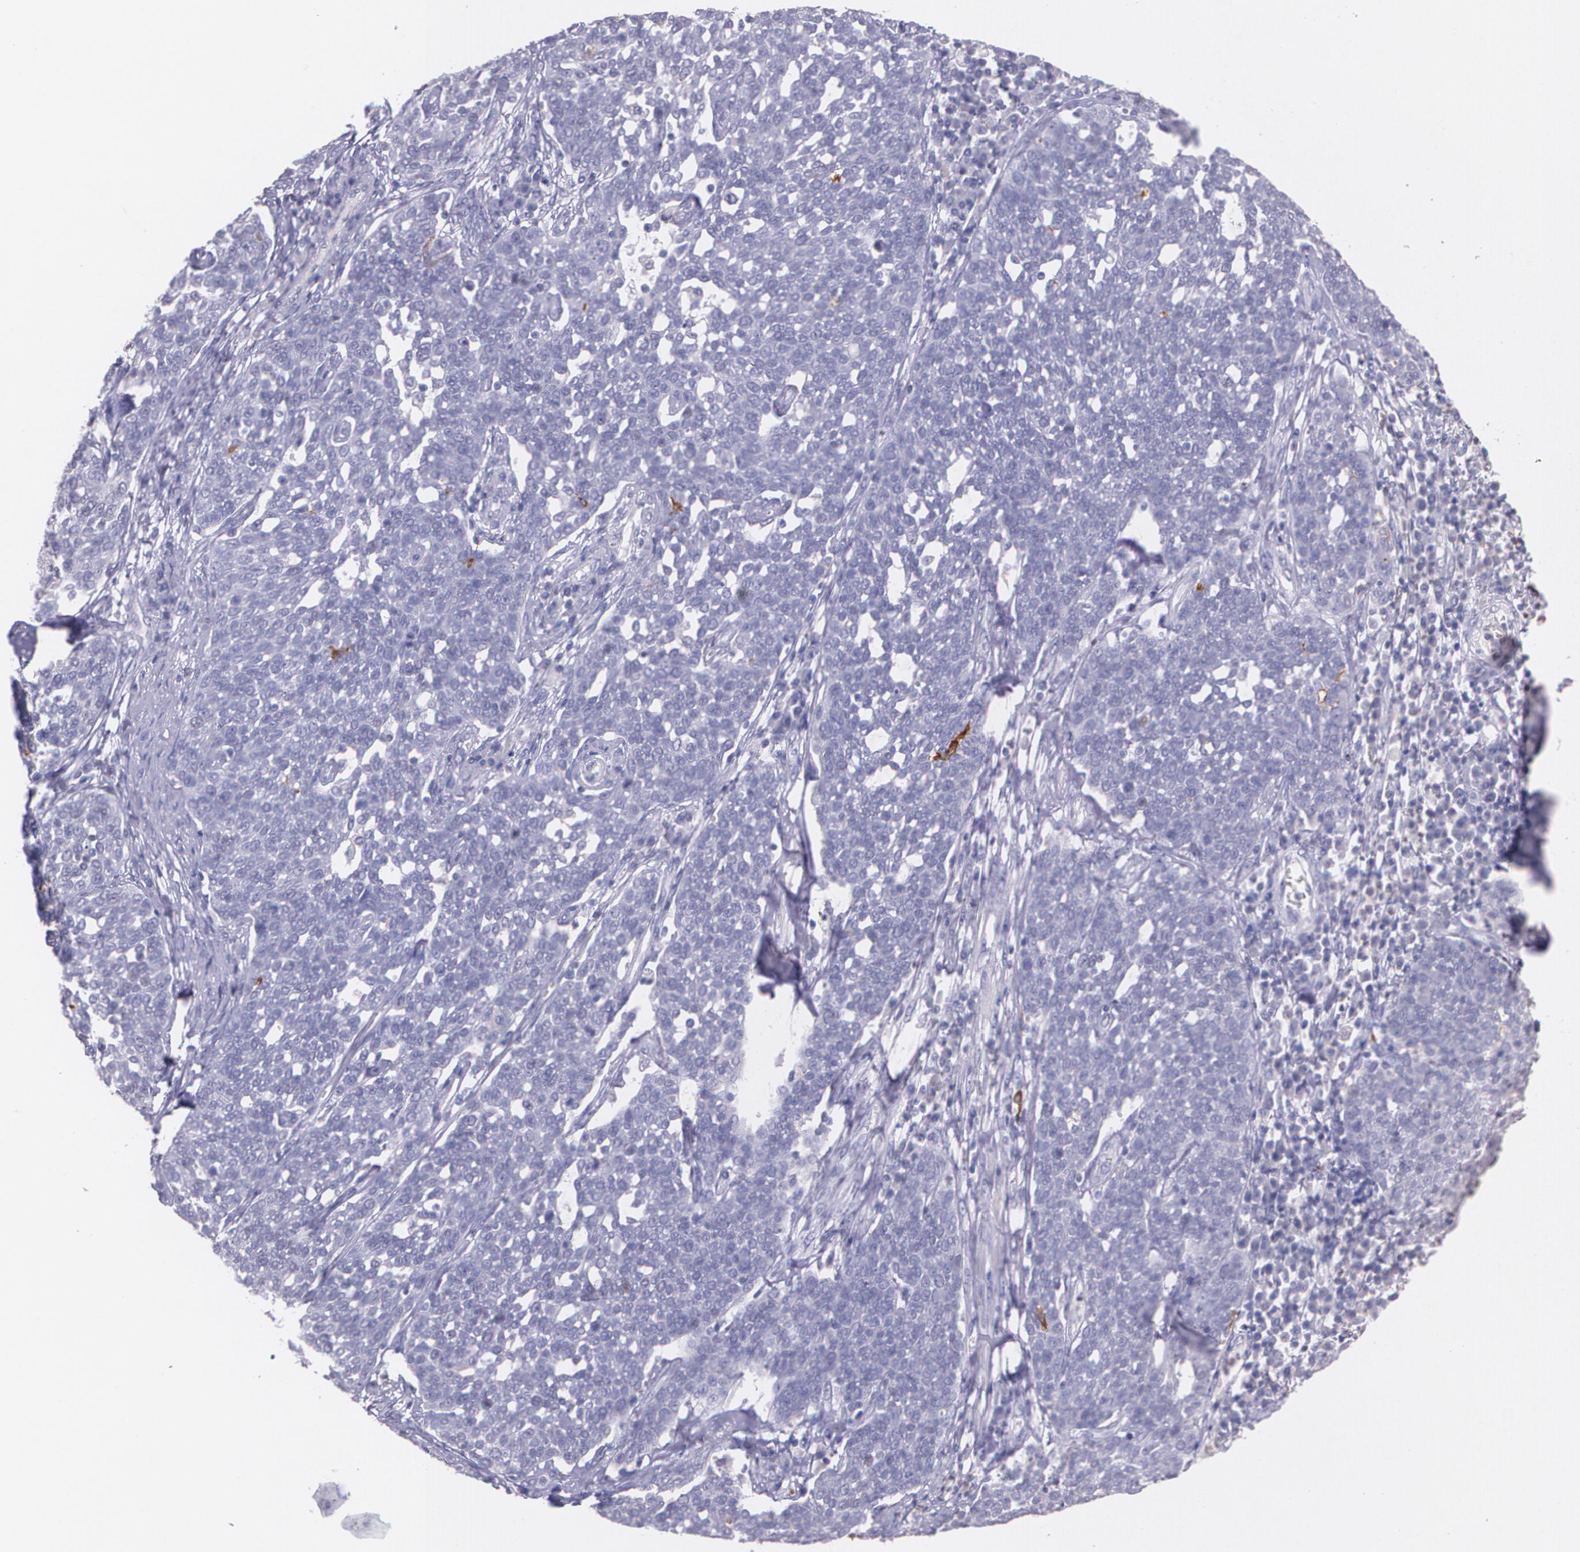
{"staining": {"intensity": "negative", "quantity": "none", "location": "none"}, "tissue": "cervical cancer", "cell_type": "Tumor cells", "image_type": "cancer", "snomed": [{"axis": "morphology", "description": "Squamous cell carcinoma, NOS"}, {"axis": "topography", "description": "Cervix"}], "caption": "Immunohistochemistry of cervical squamous cell carcinoma displays no staining in tumor cells.", "gene": "RTN1", "patient": {"sex": "female", "age": 34}}